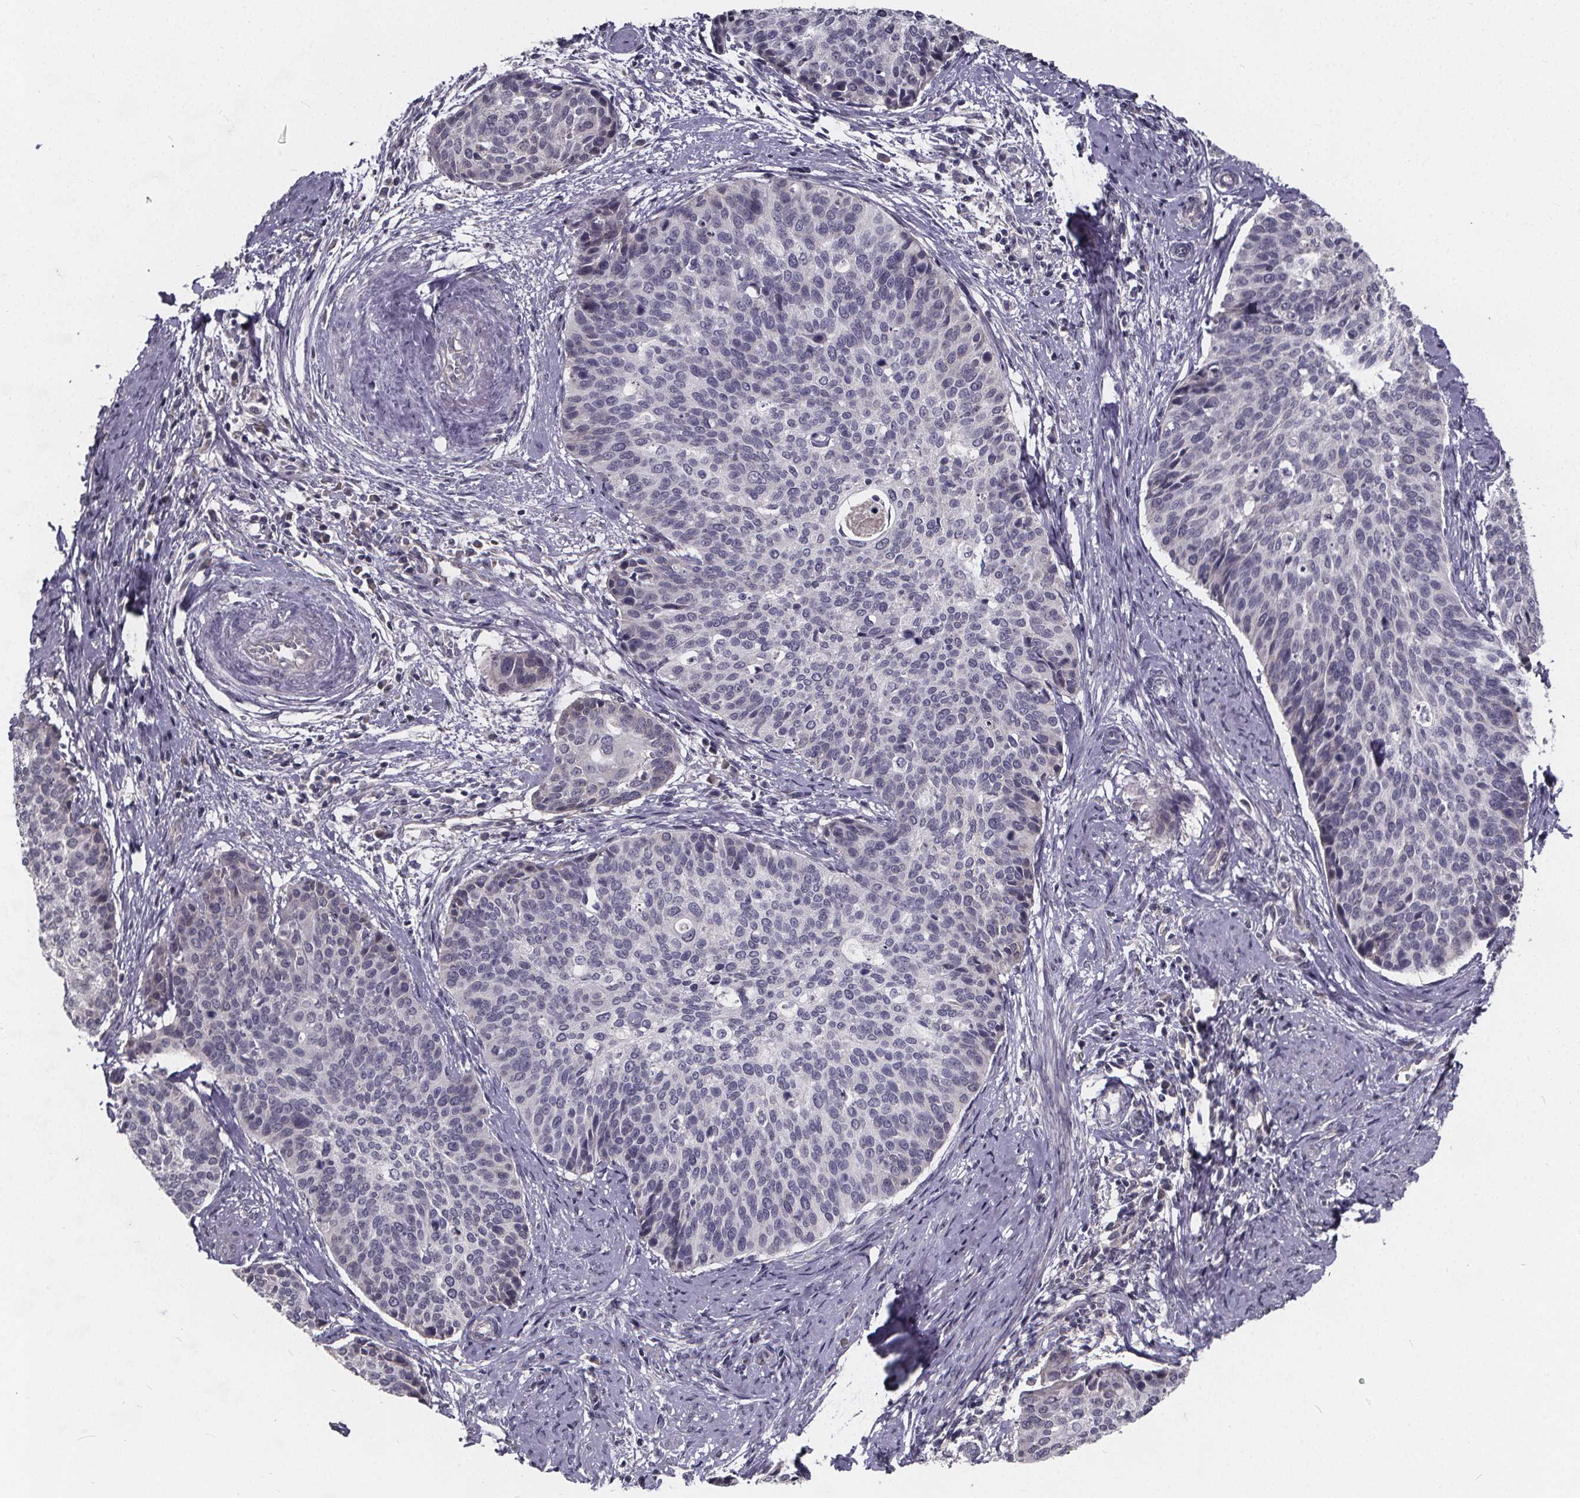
{"staining": {"intensity": "negative", "quantity": "none", "location": "none"}, "tissue": "cervical cancer", "cell_type": "Tumor cells", "image_type": "cancer", "snomed": [{"axis": "morphology", "description": "Squamous cell carcinoma, NOS"}, {"axis": "topography", "description": "Cervix"}], "caption": "Immunohistochemistry micrograph of neoplastic tissue: cervical cancer (squamous cell carcinoma) stained with DAB (3,3'-diaminobenzidine) demonstrates no significant protein positivity in tumor cells.", "gene": "AGT", "patient": {"sex": "female", "age": 69}}